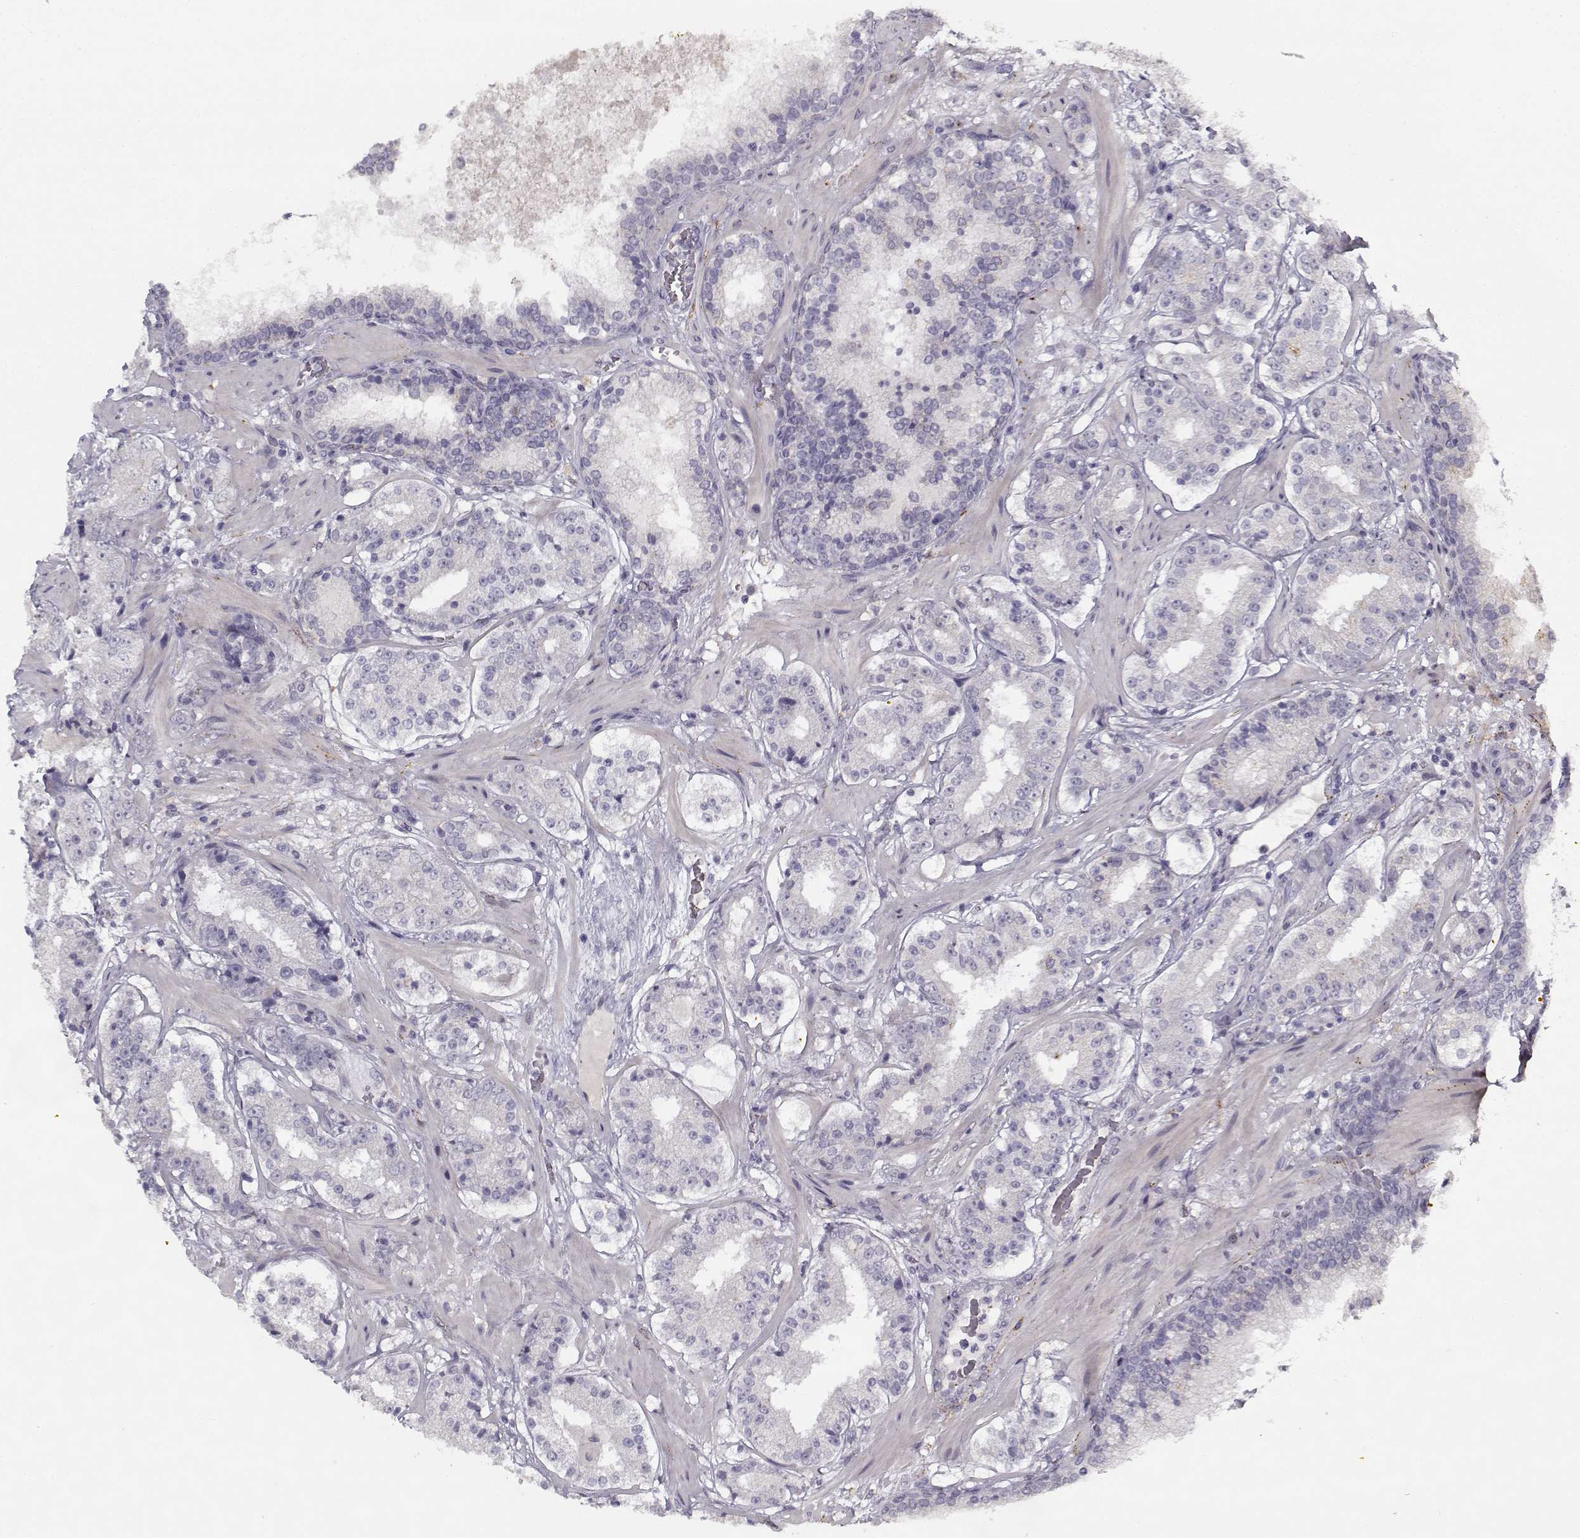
{"staining": {"intensity": "negative", "quantity": "none", "location": "none"}, "tissue": "prostate cancer", "cell_type": "Tumor cells", "image_type": "cancer", "snomed": [{"axis": "morphology", "description": "Adenocarcinoma, Low grade"}, {"axis": "topography", "description": "Prostate"}], "caption": "High power microscopy histopathology image of an IHC histopathology image of low-grade adenocarcinoma (prostate), revealing no significant staining in tumor cells. The staining is performed using DAB (3,3'-diaminobenzidine) brown chromogen with nuclei counter-stained in using hematoxylin.", "gene": "SNCA", "patient": {"sex": "male", "age": 60}}